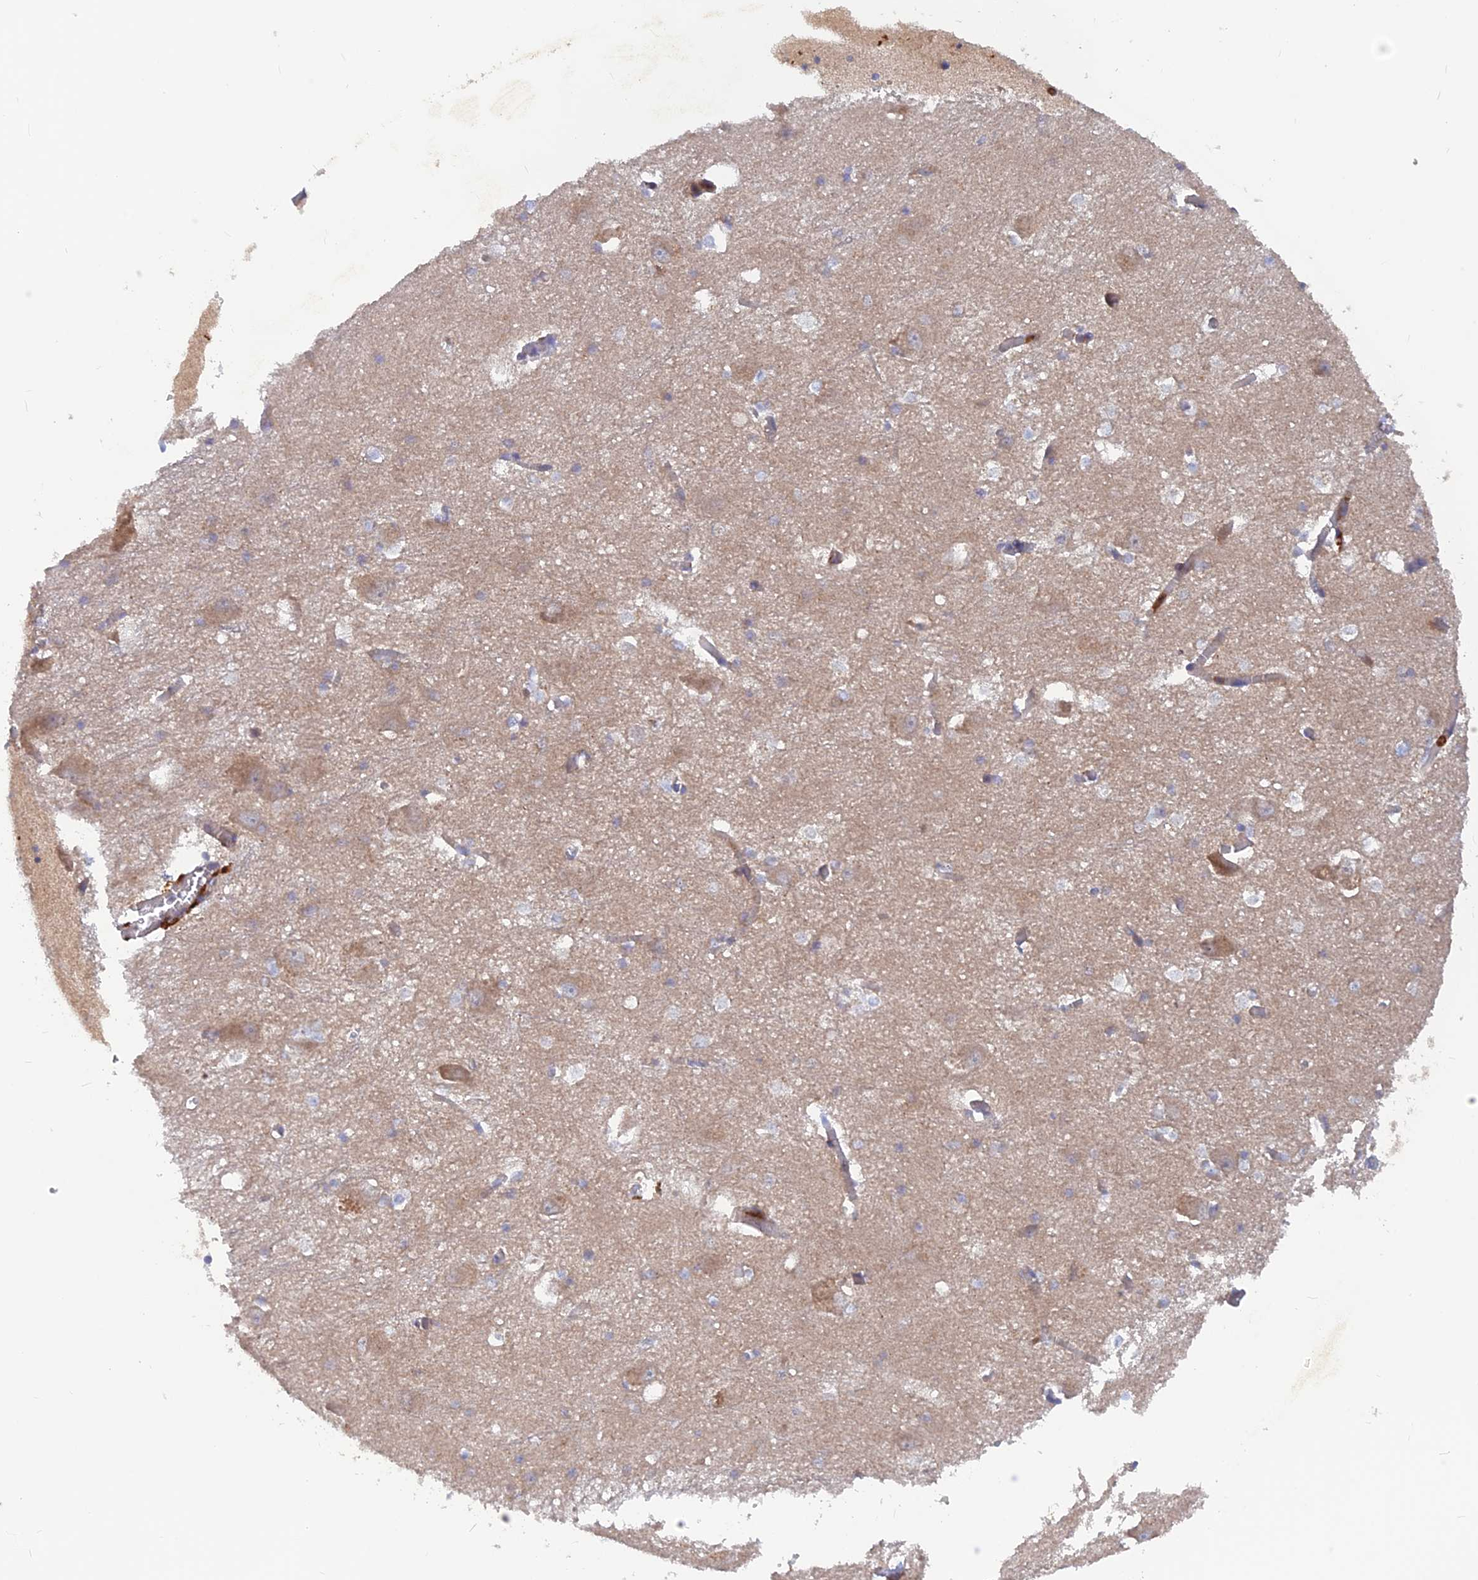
{"staining": {"intensity": "negative", "quantity": "none", "location": "none"}, "tissue": "caudate", "cell_type": "Glial cells", "image_type": "normal", "snomed": [{"axis": "morphology", "description": "Normal tissue, NOS"}, {"axis": "topography", "description": "Lateral ventricle wall"}], "caption": "Immunohistochemistry histopathology image of benign caudate: human caudate stained with DAB (3,3'-diaminobenzidine) exhibits no significant protein positivity in glial cells. (DAB IHC, high magnification).", "gene": "CPNE7", "patient": {"sex": "male", "age": 37}}